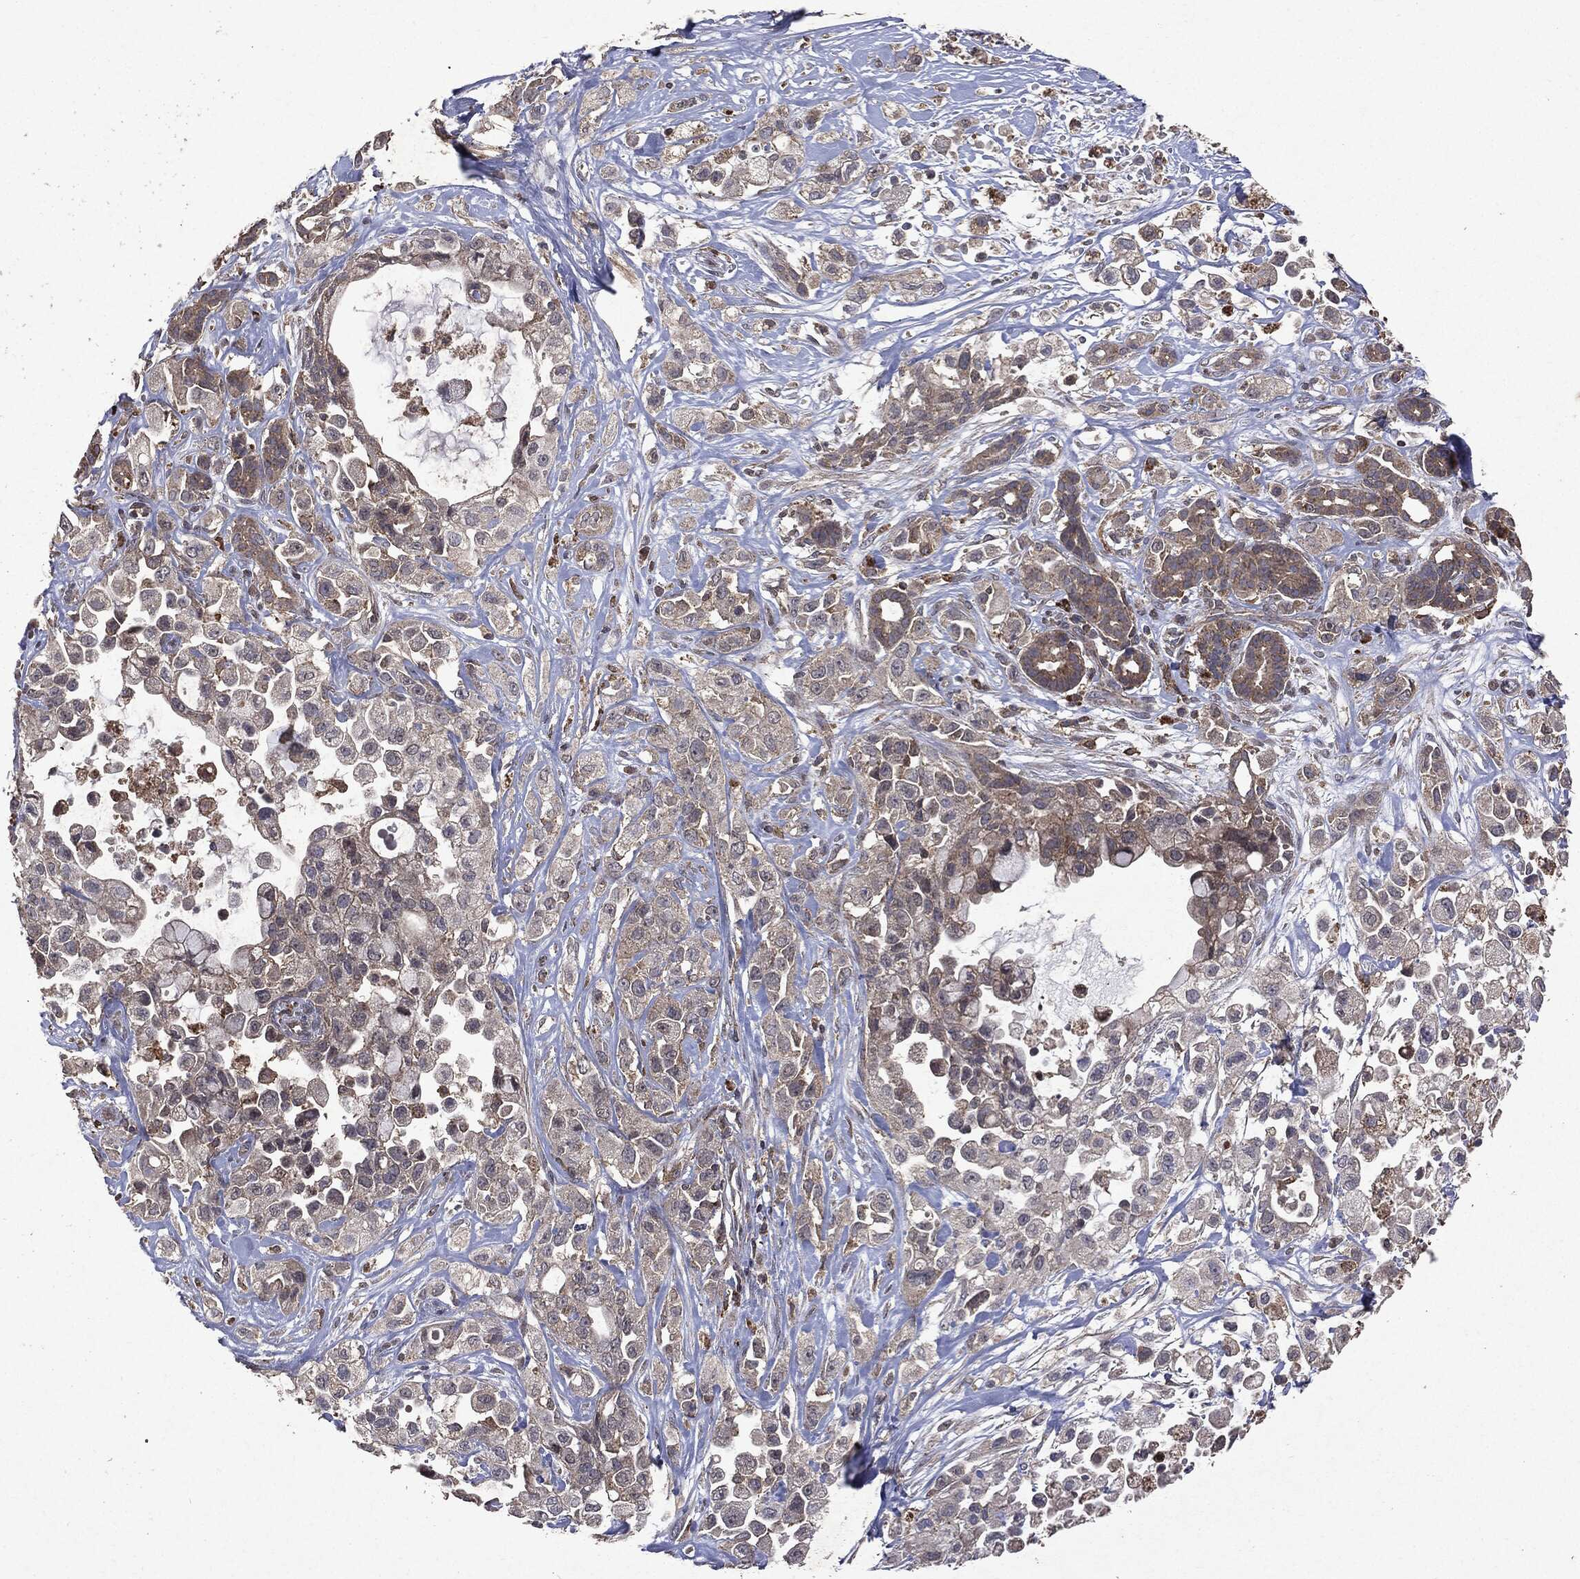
{"staining": {"intensity": "weak", "quantity": "25%-75%", "location": "cytoplasmic/membranous"}, "tissue": "pancreatic cancer", "cell_type": "Tumor cells", "image_type": "cancer", "snomed": [{"axis": "morphology", "description": "Adenocarcinoma, NOS"}, {"axis": "topography", "description": "Pancreas"}], "caption": "About 25%-75% of tumor cells in pancreatic cancer display weak cytoplasmic/membranous protein staining as visualized by brown immunohistochemical staining.", "gene": "PTEN", "patient": {"sex": "male", "age": 44}}